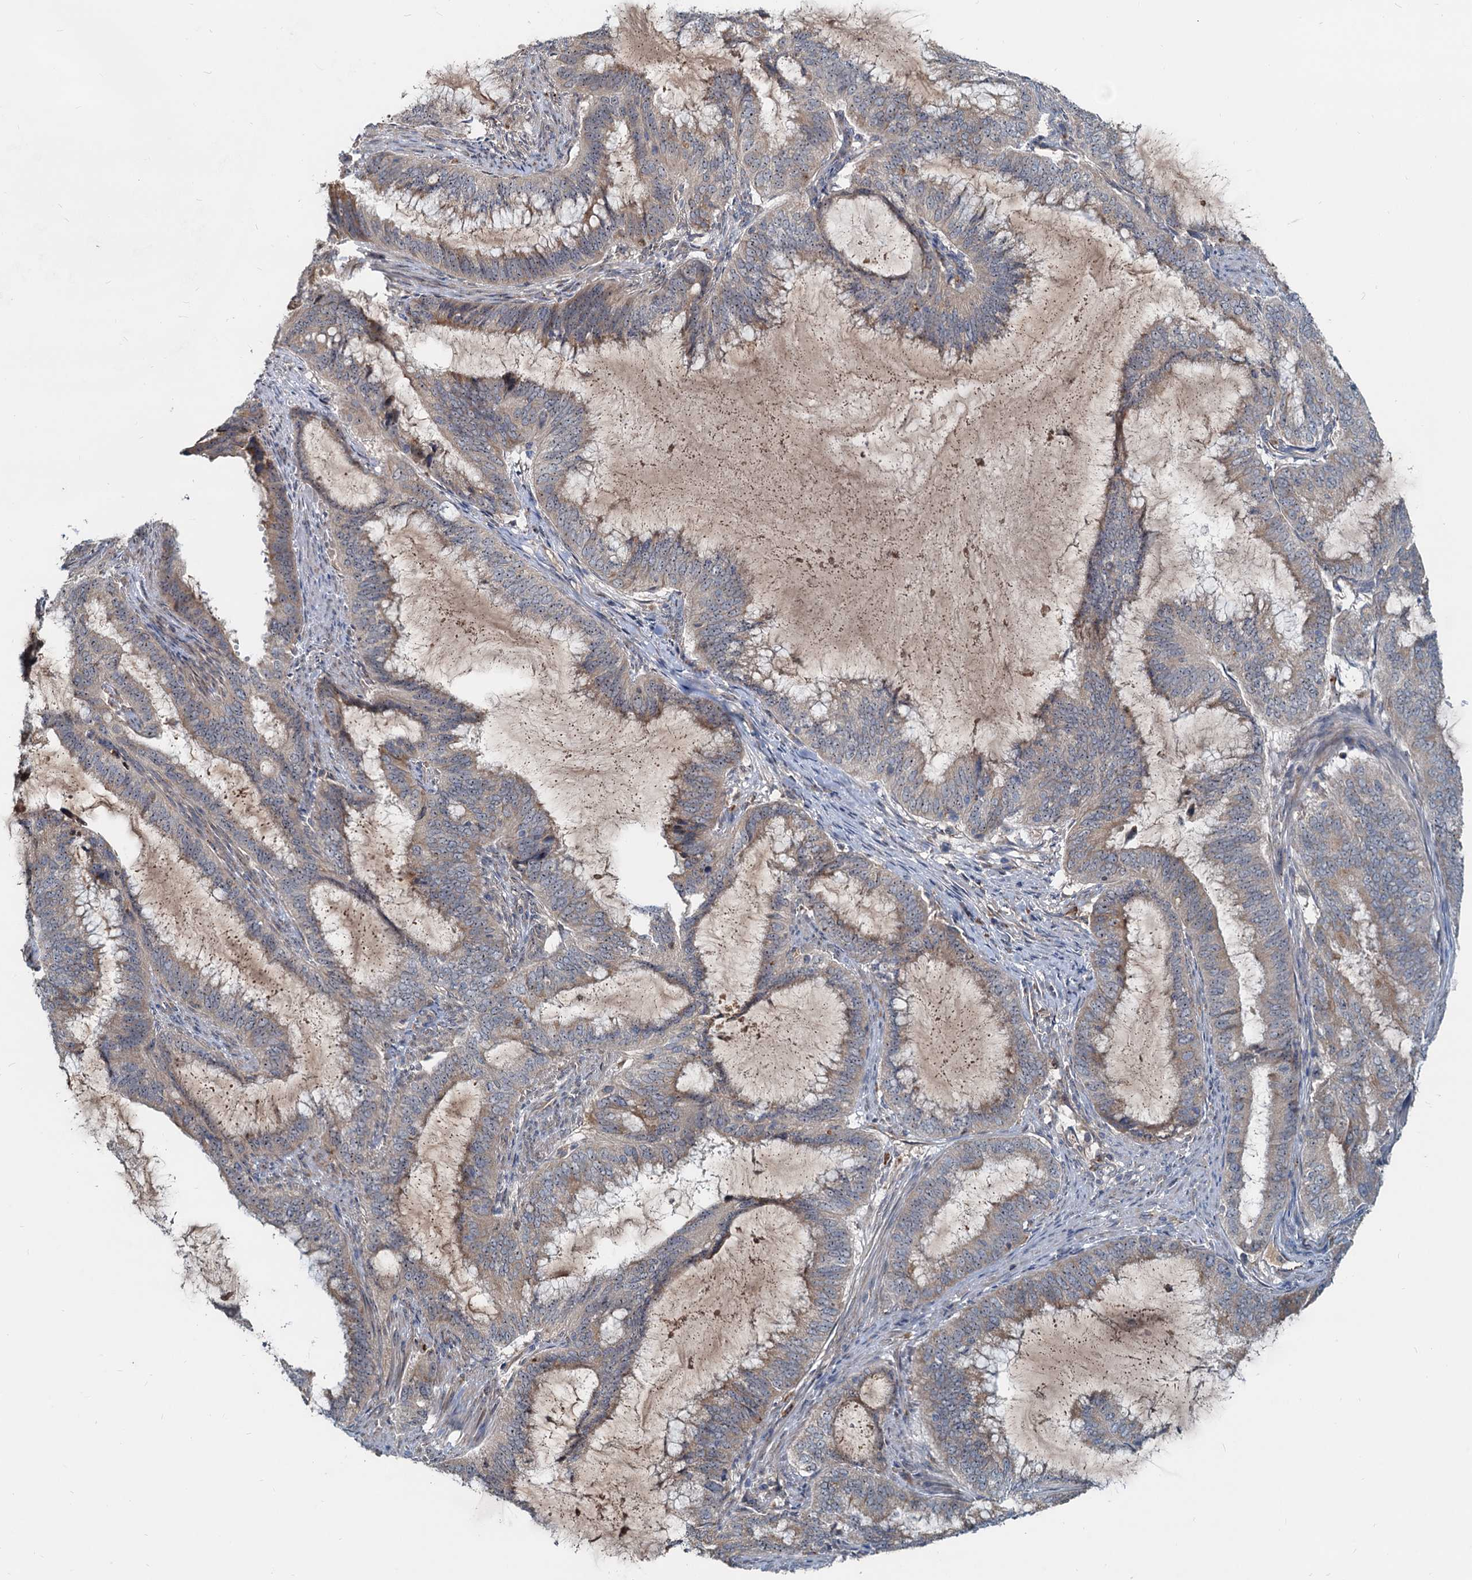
{"staining": {"intensity": "weak", "quantity": "25%-75%", "location": "cytoplasmic/membranous,nuclear"}, "tissue": "endometrial cancer", "cell_type": "Tumor cells", "image_type": "cancer", "snomed": [{"axis": "morphology", "description": "Adenocarcinoma, NOS"}, {"axis": "topography", "description": "Endometrium"}], "caption": "The photomicrograph exhibits a brown stain indicating the presence of a protein in the cytoplasmic/membranous and nuclear of tumor cells in endometrial cancer (adenocarcinoma).", "gene": "RGS7BP", "patient": {"sex": "female", "age": 51}}